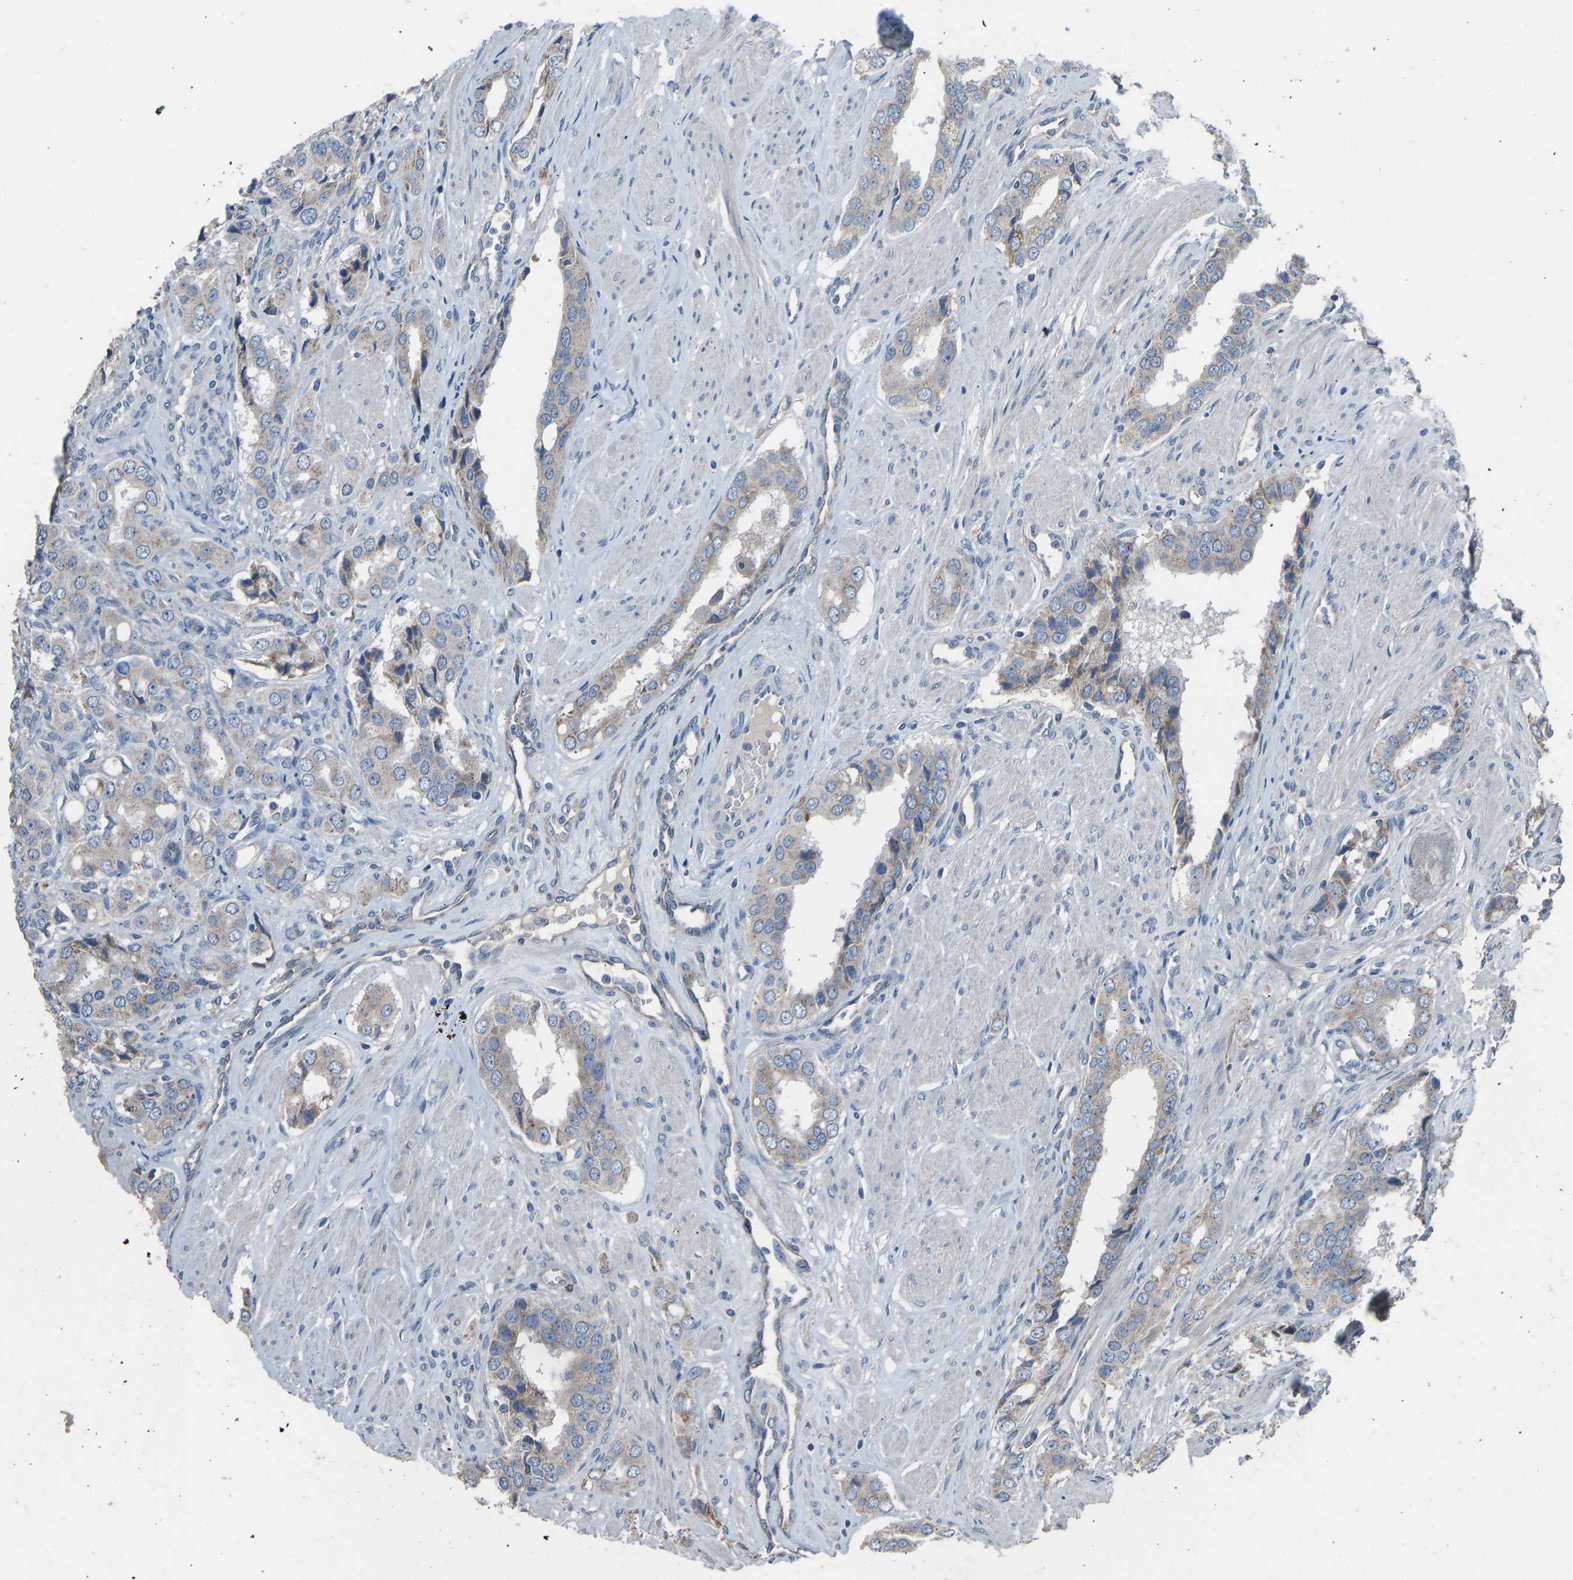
{"staining": {"intensity": "weak", "quantity": ">75%", "location": "cytoplasmic/membranous"}, "tissue": "prostate cancer", "cell_type": "Tumor cells", "image_type": "cancer", "snomed": [{"axis": "morphology", "description": "Adenocarcinoma, High grade"}, {"axis": "topography", "description": "Prostate"}], "caption": "Immunohistochemistry micrograph of neoplastic tissue: prostate cancer stained using IHC demonstrates low levels of weak protein expression localized specifically in the cytoplasmic/membranous of tumor cells, appearing as a cytoplasmic/membranous brown color.", "gene": "TGFBR3", "patient": {"sex": "male", "age": 52}}